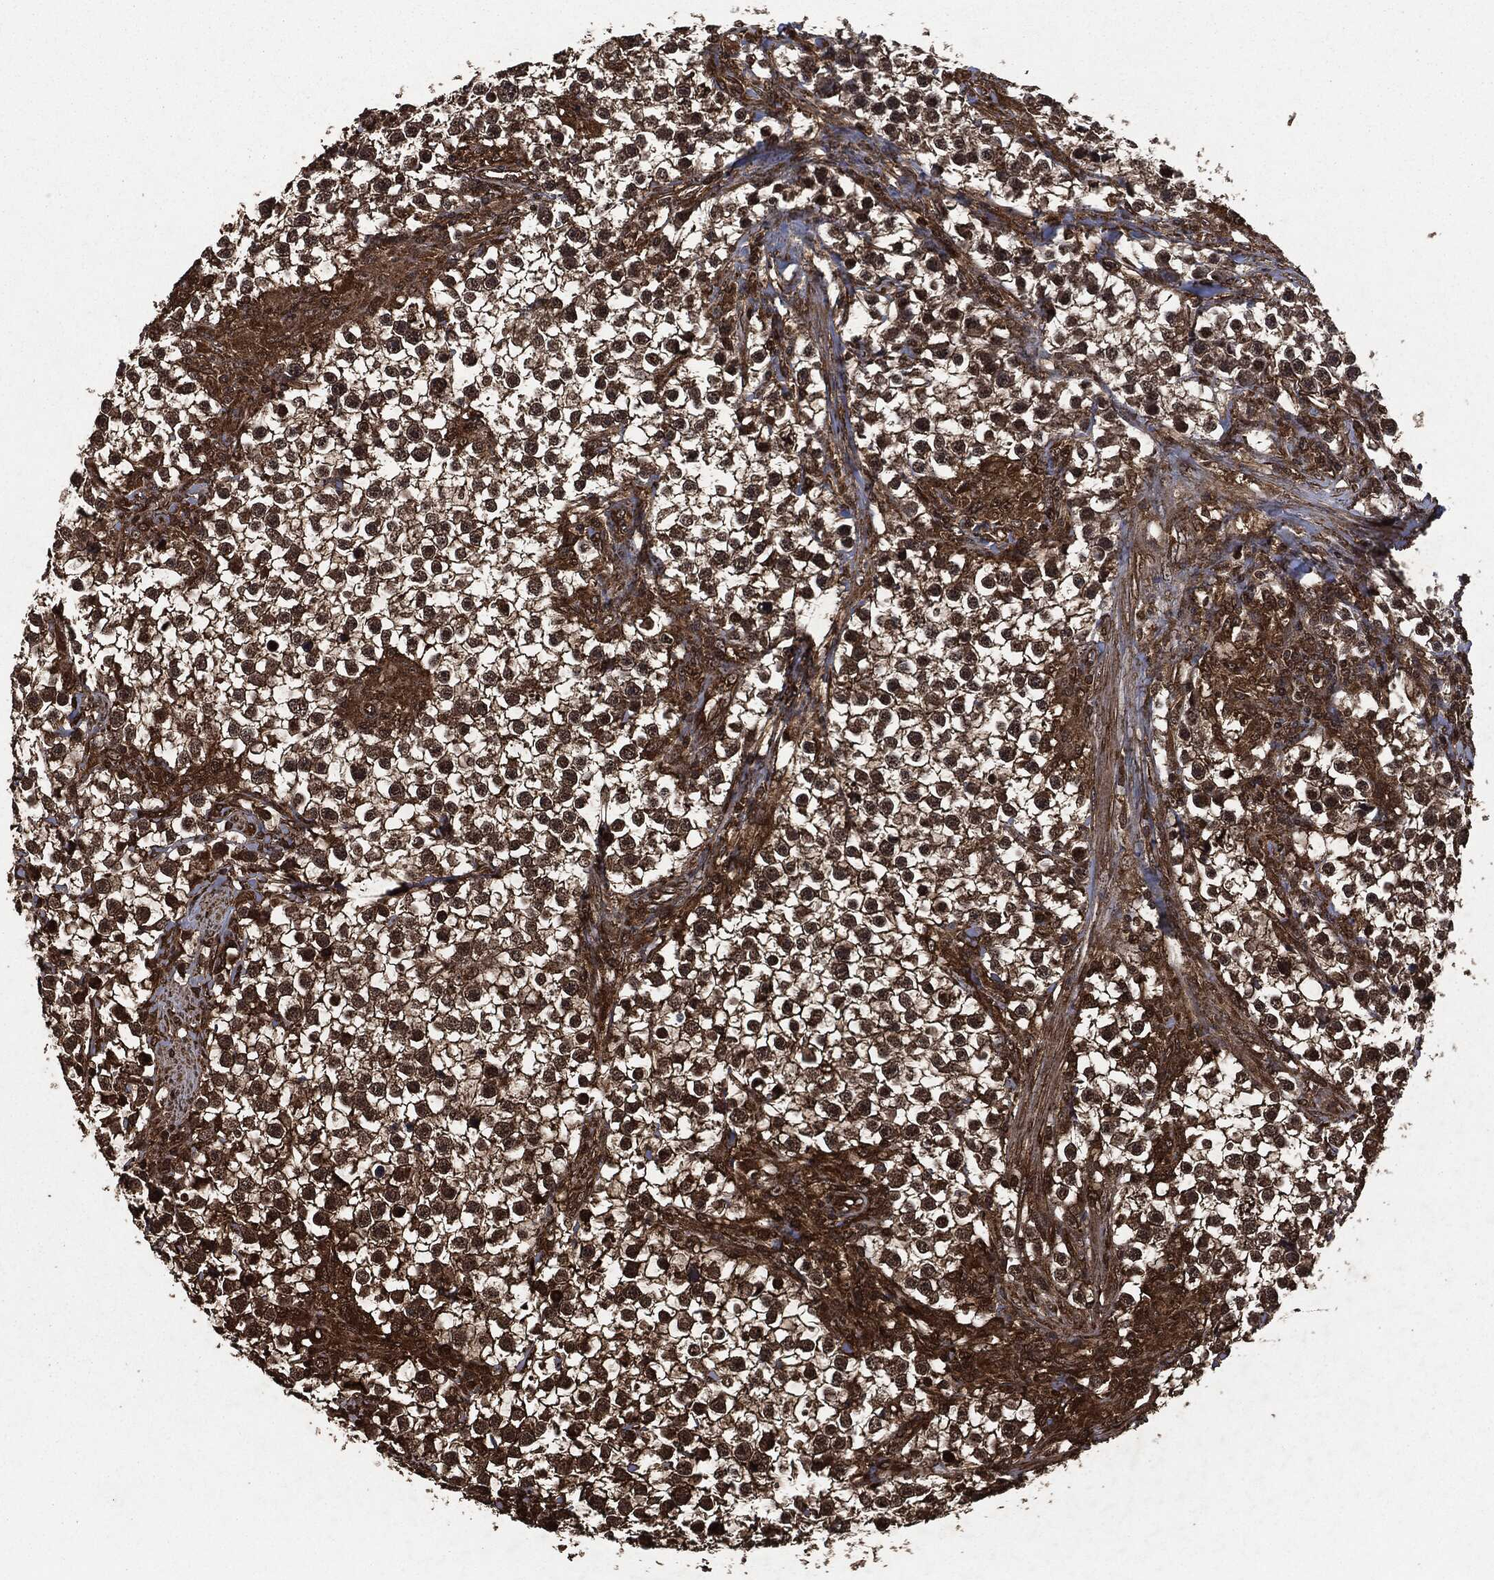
{"staining": {"intensity": "moderate", "quantity": ">75%", "location": "cytoplasmic/membranous,nuclear"}, "tissue": "testis cancer", "cell_type": "Tumor cells", "image_type": "cancer", "snomed": [{"axis": "morphology", "description": "Seminoma, NOS"}, {"axis": "topography", "description": "Testis"}], "caption": "Protein expression analysis of testis cancer (seminoma) shows moderate cytoplasmic/membranous and nuclear positivity in approximately >75% of tumor cells.", "gene": "HRAS", "patient": {"sex": "male", "age": 59}}